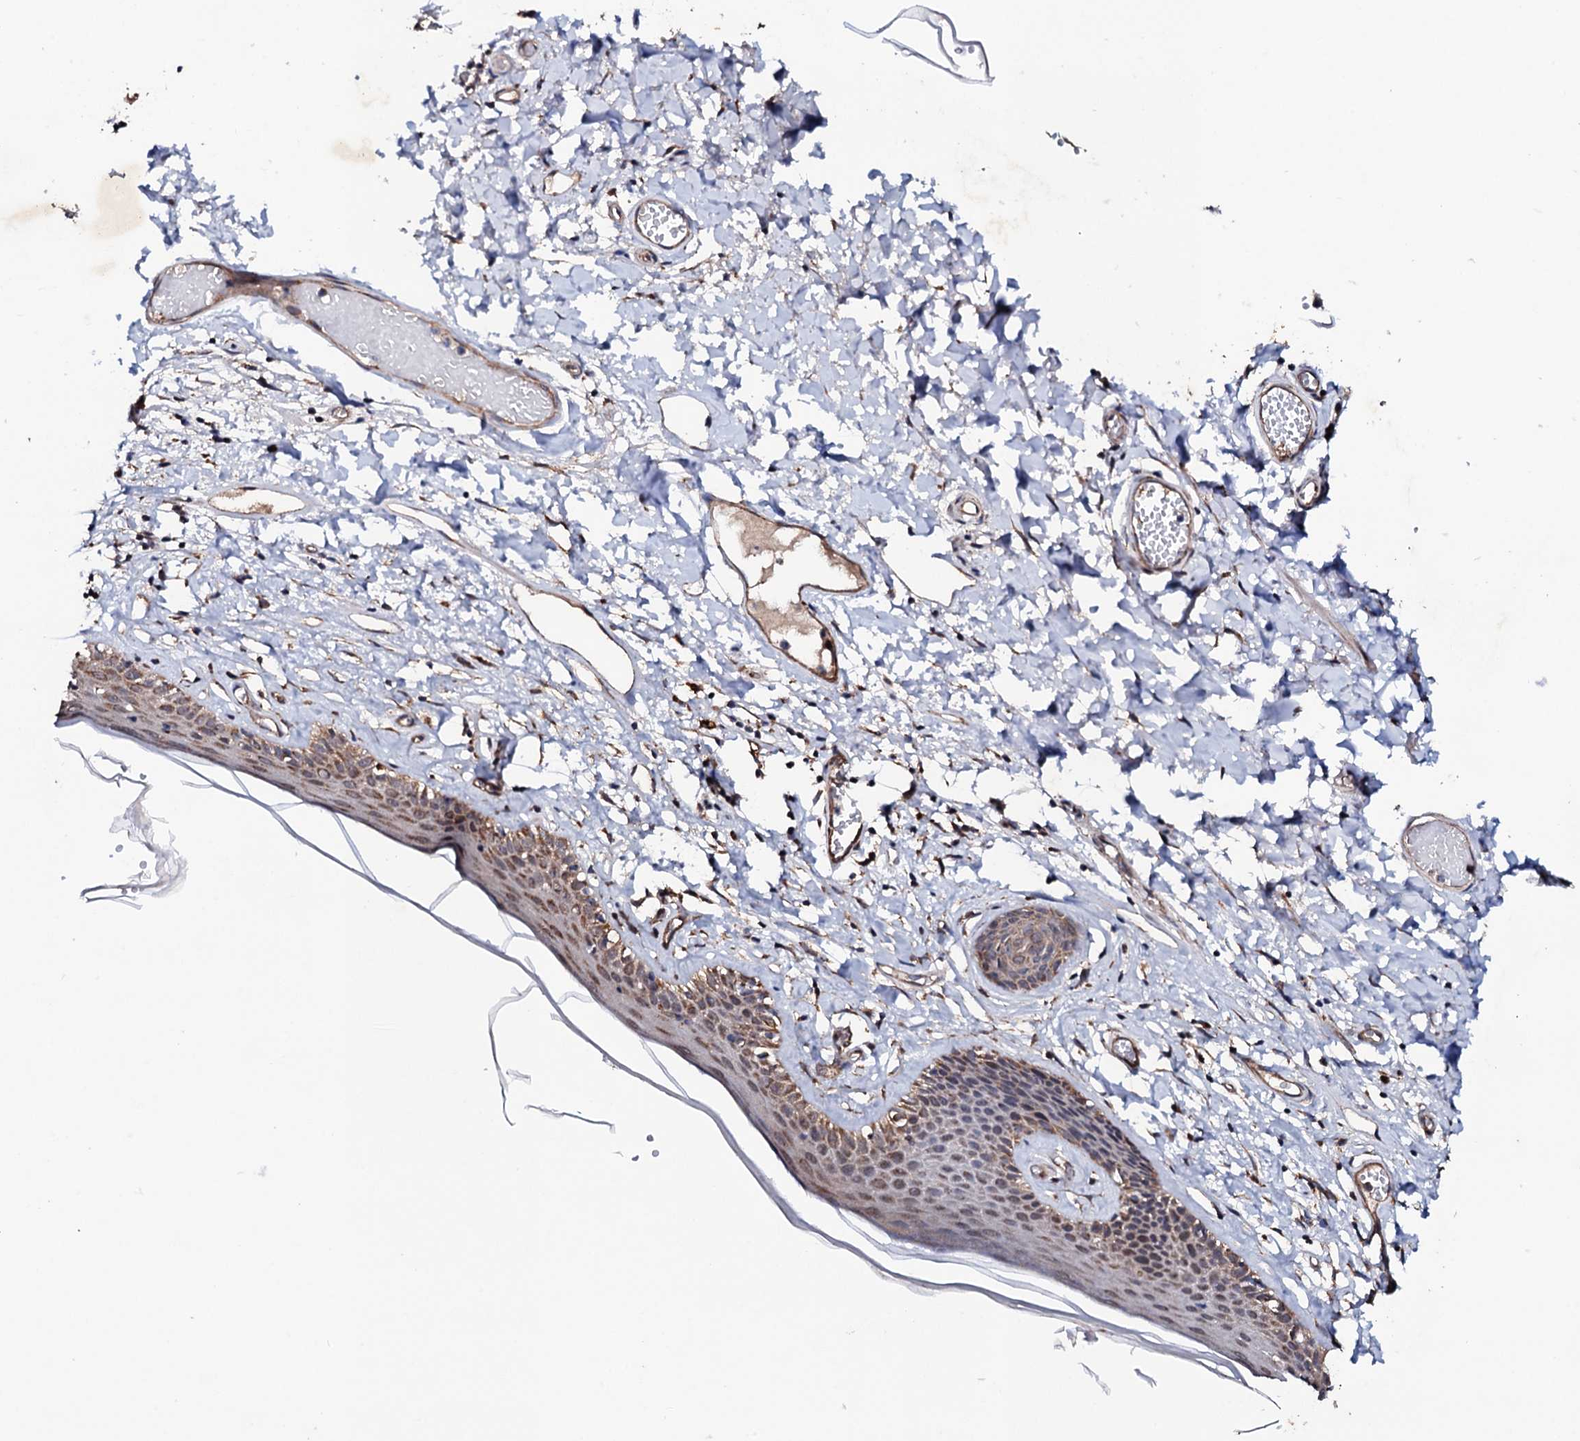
{"staining": {"intensity": "strong", "quantity": ">75%", "location": "cytoplasmic/membranous"}, "tissue": "skin", "cell_type": "Epidermal cells", "image_type": "normal", "snomed": [{"axis": "morphology", "description": "Normal tissue, NOS"}, {"axis": "topography", "description": "Adipose tissue"}, {"axis": "topography", "description": "Vascular tissue"}, {"axis": "topography", "description": "Vulva"}, {"axis": "topography", "description": "Peripheral nerve tissue"}], "caption": "Immunohistochemical staining of unremarkable human skin demonstrates high levels of strong cytoplasmic/membranous expression in approximately >75% of epidermal cells.", "gene": "MTIF3", "patient": {"sex": "female", "age": 86}}